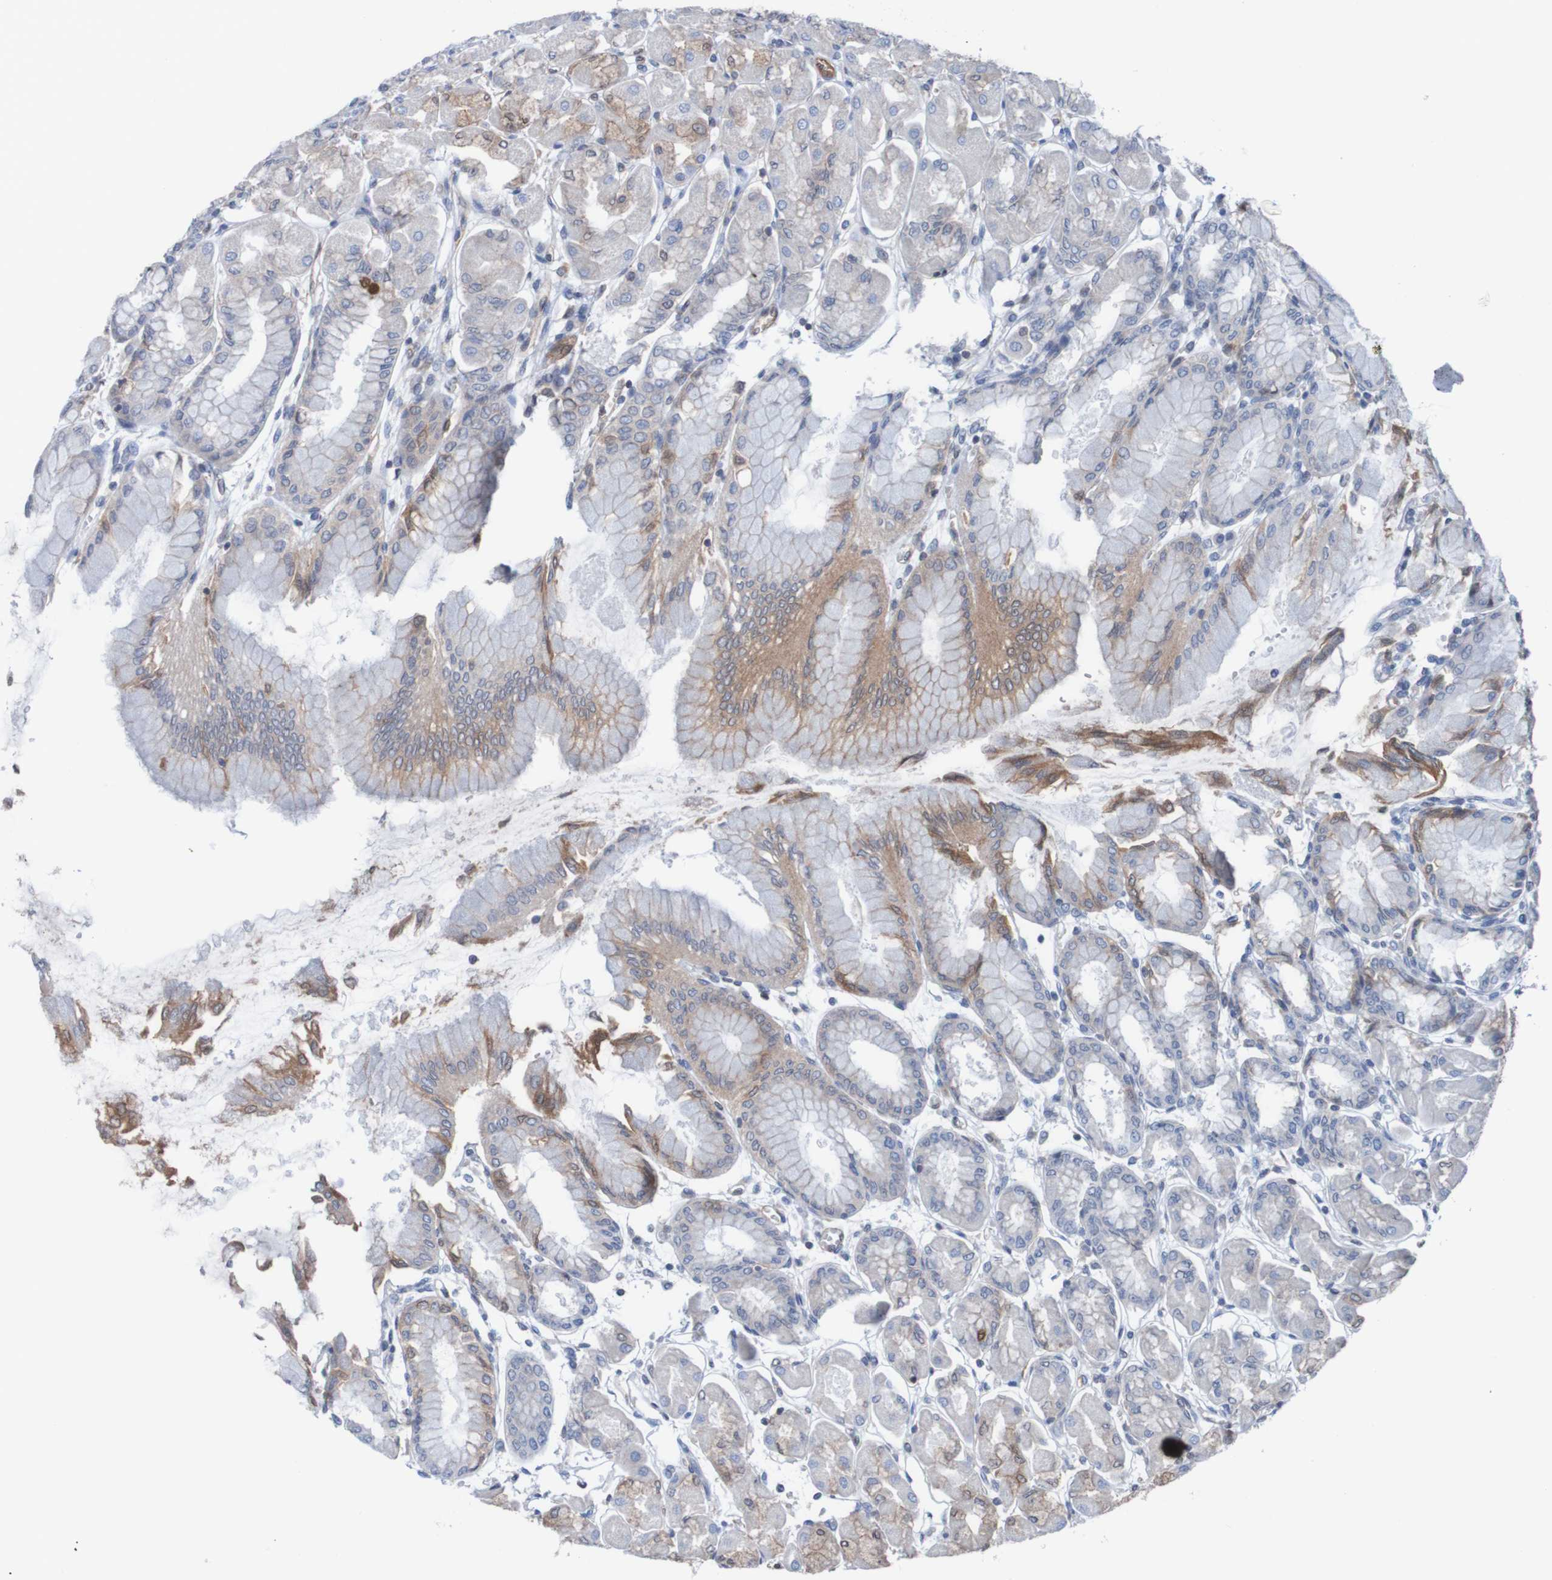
{"staining": {"intensity": "moderate", "quantity": "<25%", "location": "cytoplasmic/membranous"}, "tissue": "stomach", "cell_type": "Glandular cells", "image_type": "normal", "snomed": [{"axis": "morphology", "description": "Normal tissue, NOS"}, {"axis": "topography", "description": "Stomach, upper"}], "caption": "An image showing moderate cytoplasmic/membranous expression in about <25% of glandular cells in normal stomach, as visualized by brown immunohistochemical staining.", "gene": "RIGI", "patient": {"sex": "female", "age": 56}}